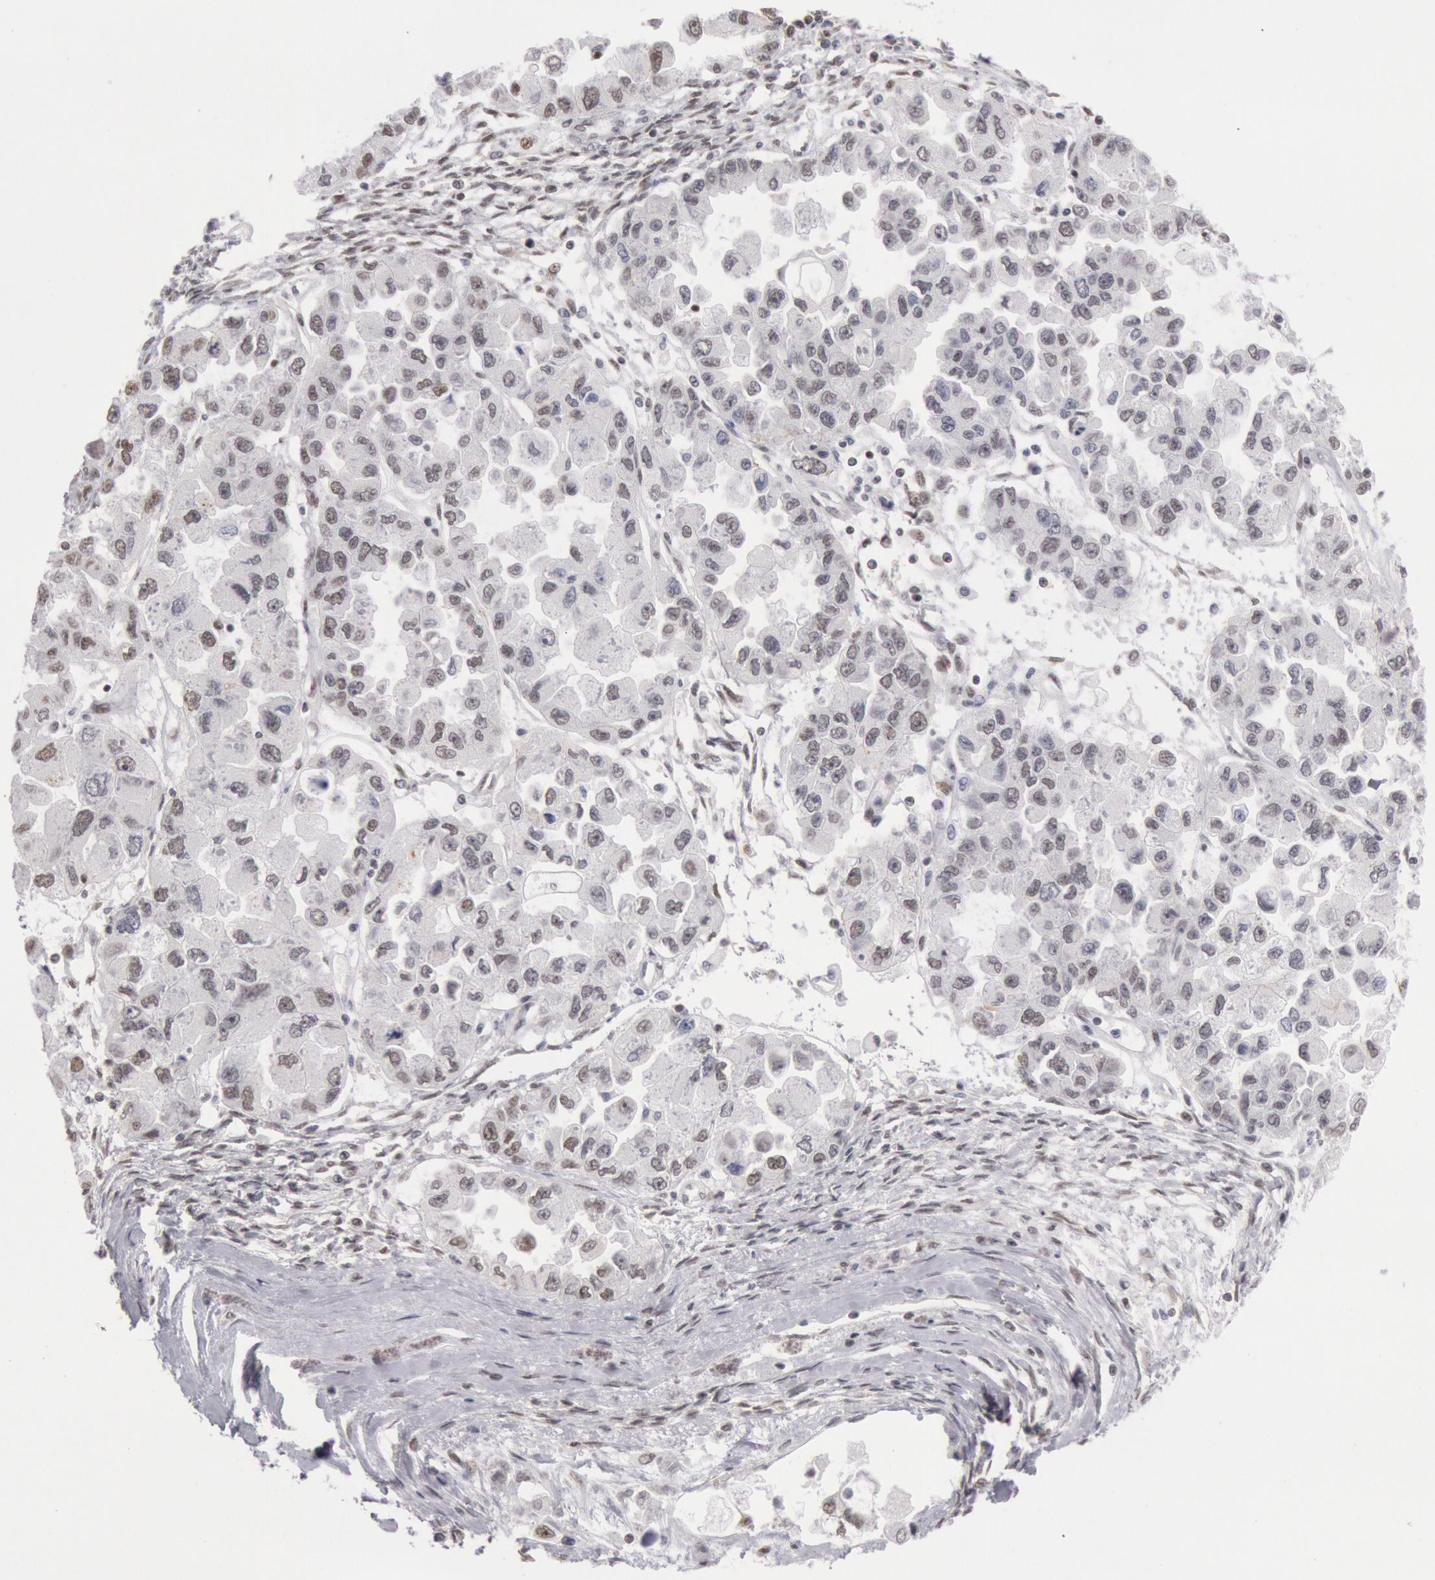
{"staining": {"intensity": "weak", "quantity": ">75%", "location": "nuclear"}, "tissue": "ovarian cancer", "cell_type": "Tumor cells", "image_type": "cancer", "snomed": [{"axis": "morphology", "description": "Cystadenocarcinoma, serous, NOS"}, {"axis": "topography", "description": "Ovary"}], "caption": "Human ovarian cancer (serous cystadenocarcinoma) stained for a protein (brown) reveals weak nuclear positive staining in approximately >75% of tumor cells.", "gene": "ESS2", "patient": {"sex": "female", "age": 84}}